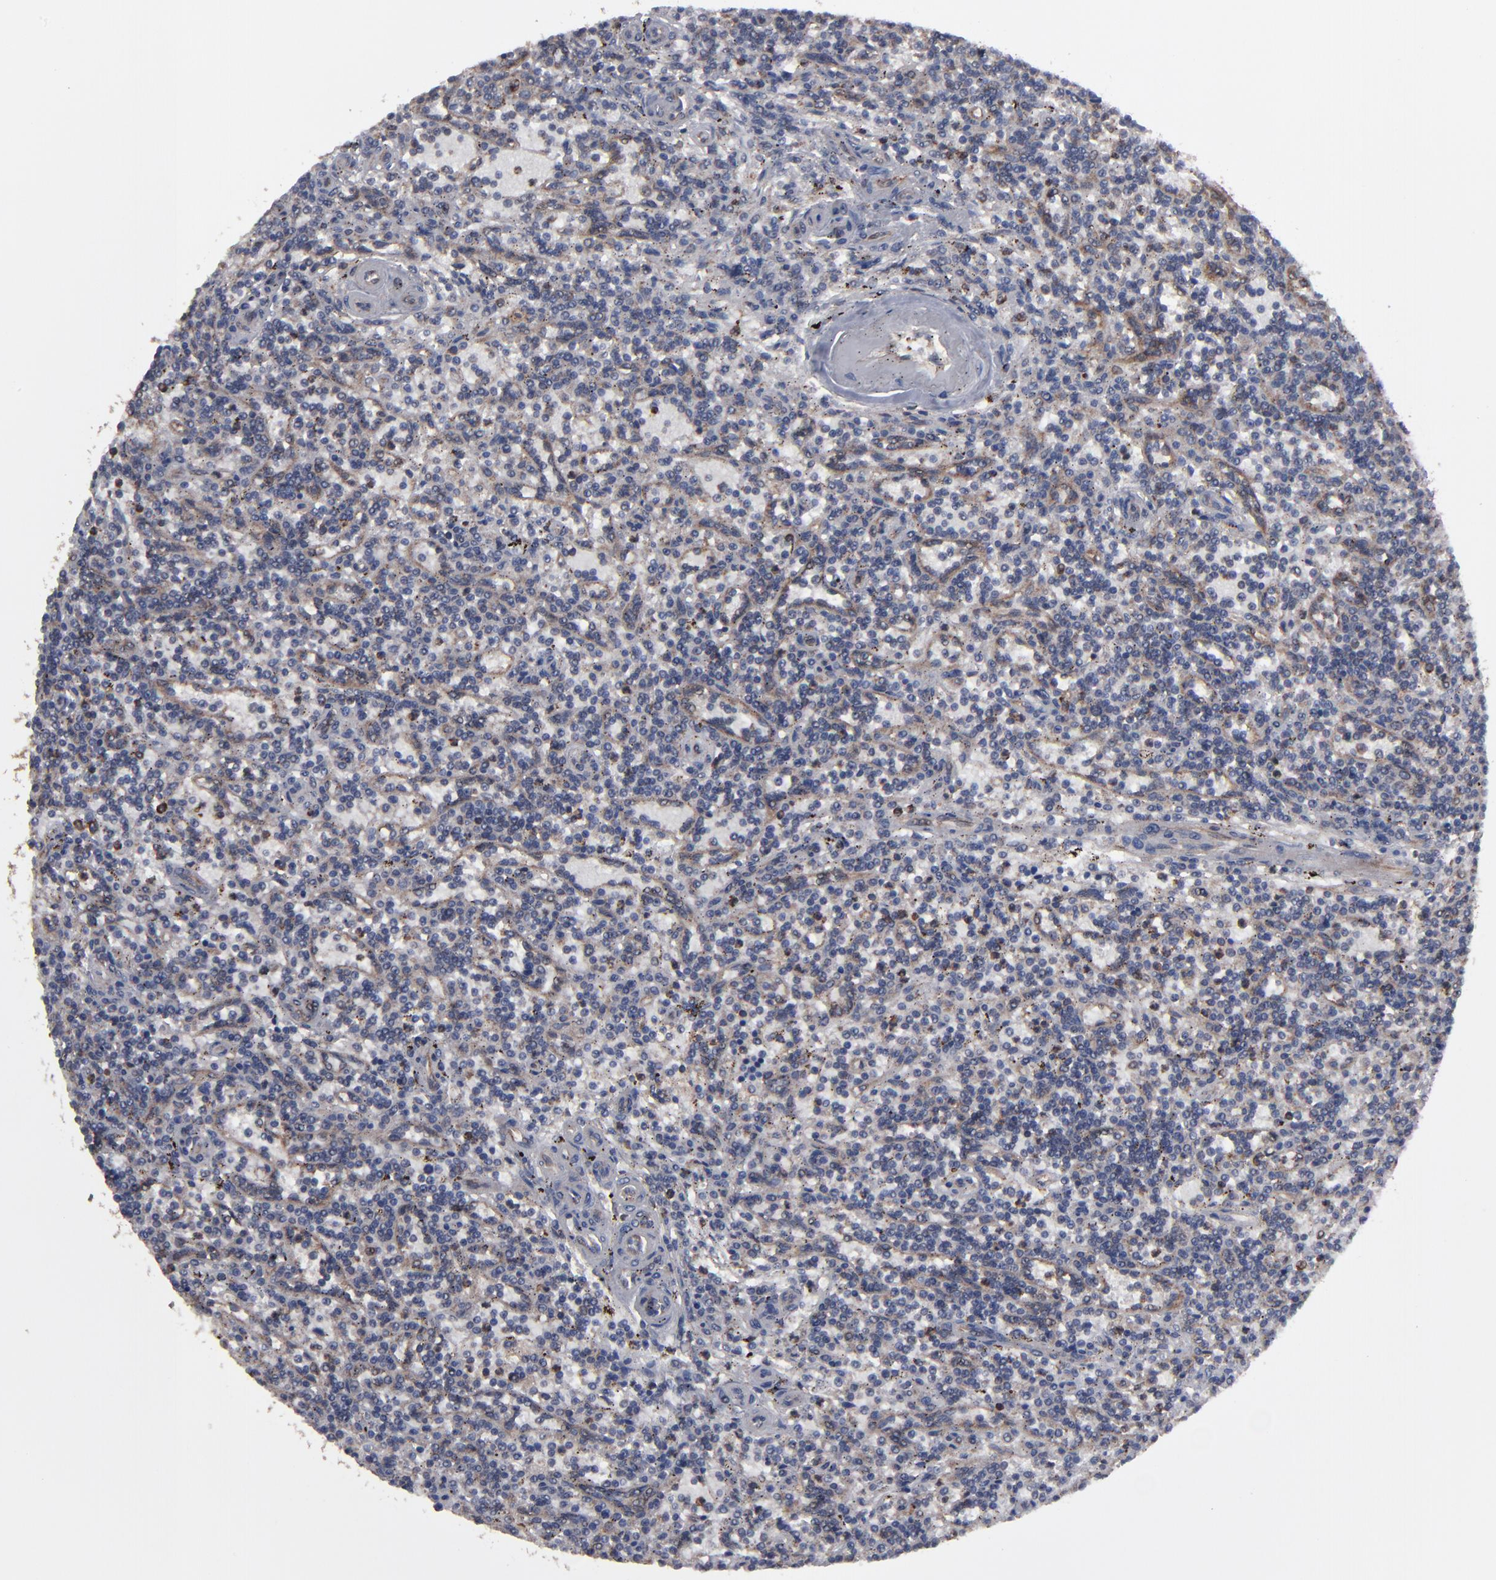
{"staining": {"intensity": "moderate", "quantity": "<25%", "location": "cytoplasmic/membranous"}, "tissue": "lymphoma", "cell_type": "Tumor cells", "image_type": "cancer", "snomed": [{"axis": "morphology", "description": "Malignant lymphoma, non-Hodgkin's type, Low grade"}, {"axis": "topography", "description": "Spleen"}], "caption": "Immunohistochemical staining of lymphoma displays low levels of moderate cytoplasmic/membranous positivity in approximately <25% of tumor cells.", "gene": "CNIH1", "patient": {"sex": "male", "age": 73}}